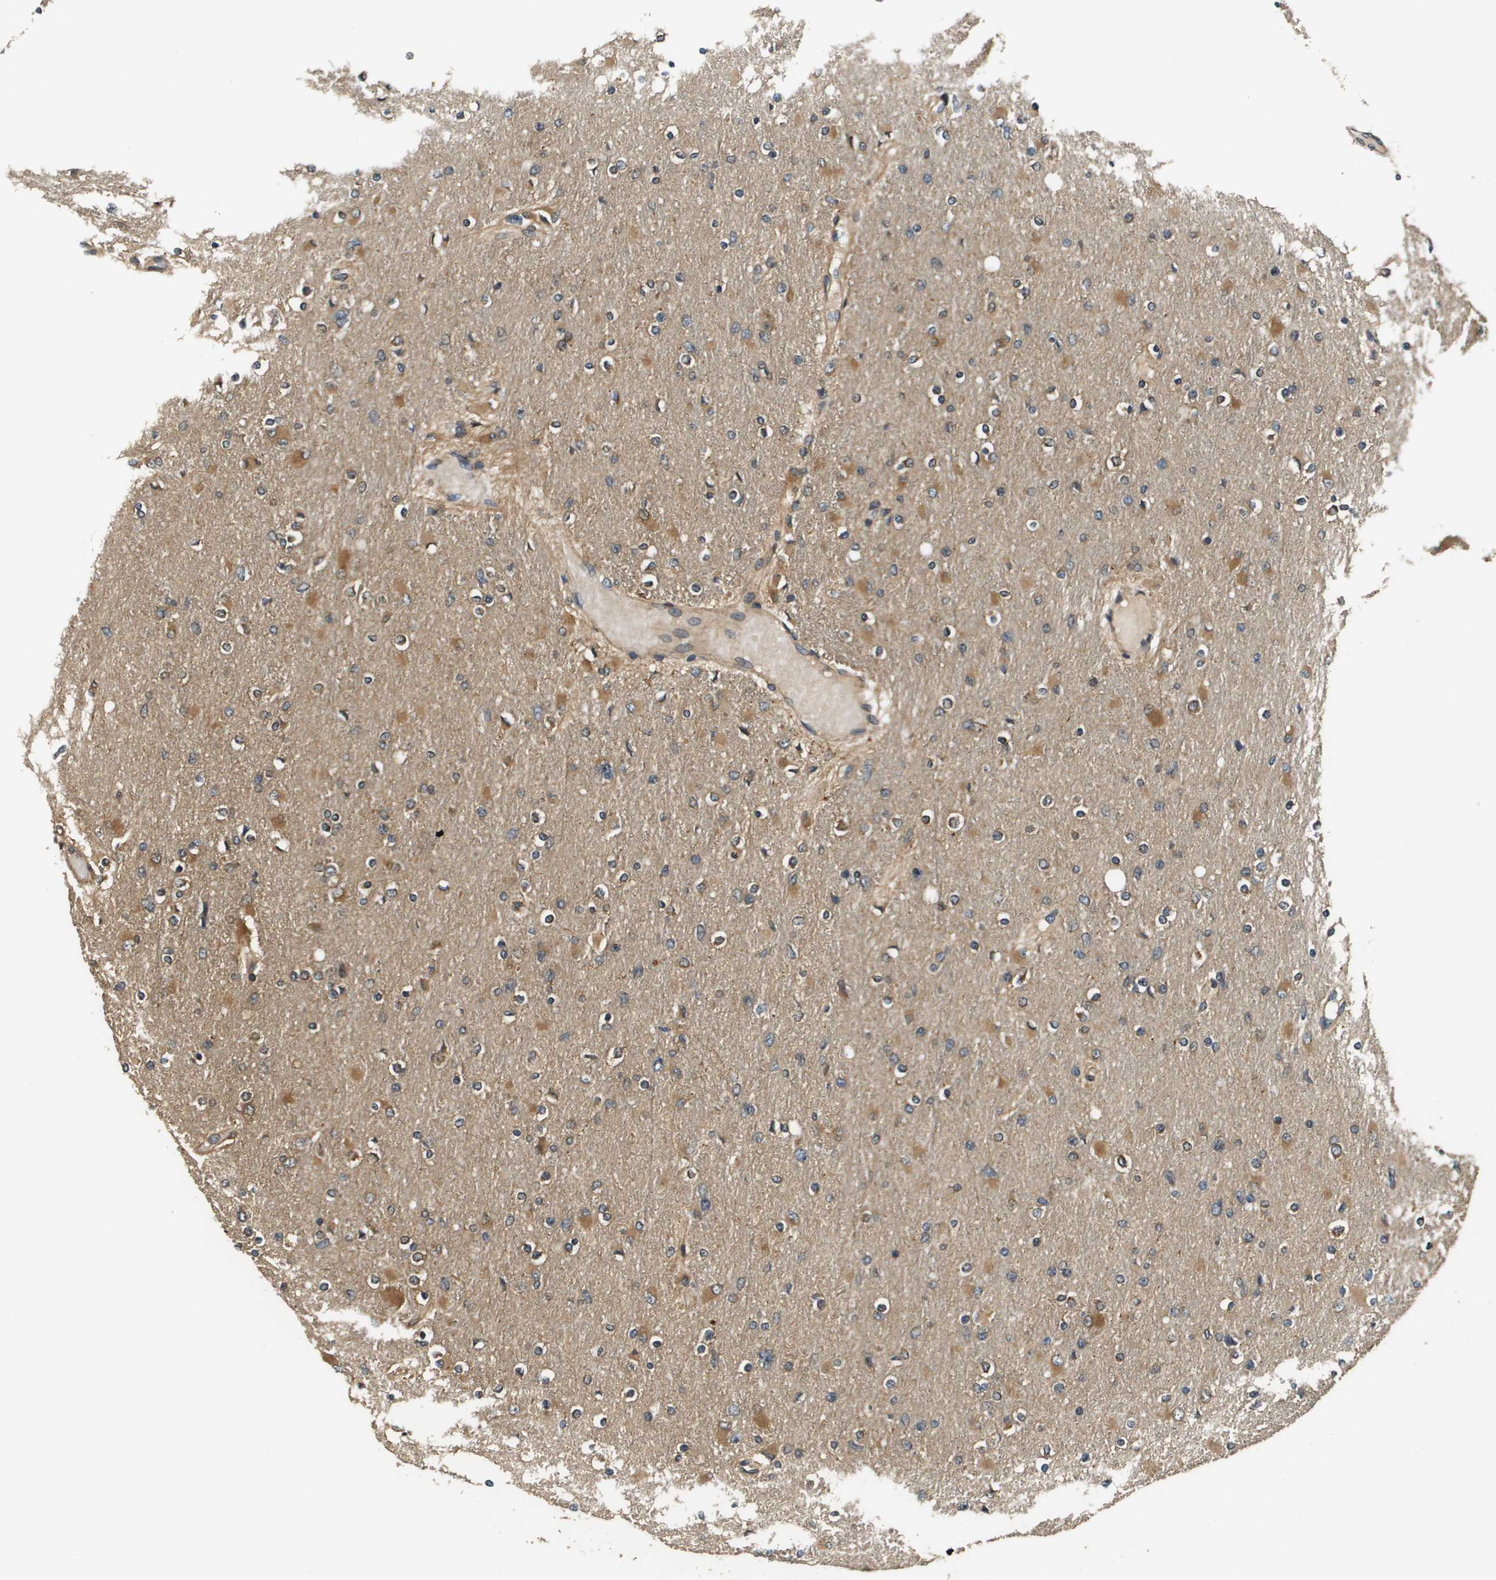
{"staining": {"intensity": "moderate", "quantity": "25%-75%", "location": "cytoplasmic/membranous"}, "tissue": "glioma", "cell_type": "Tumor cells", "image_type": "cancer", "snomed": [{"axis": "morphology", "description": "Glioma, malignant, High grade"}, {"axis": "topography", "description": "Cerebral cortex"}], "caption": "A histopathology image showing moderate cytoplasmic/membranous staining in about 25%-75% of tumor cells in glioma, as visualized by brown immunohistochemical staining.", "gene": "SEC62", "patient": {"sex": "female", "age": 36}}